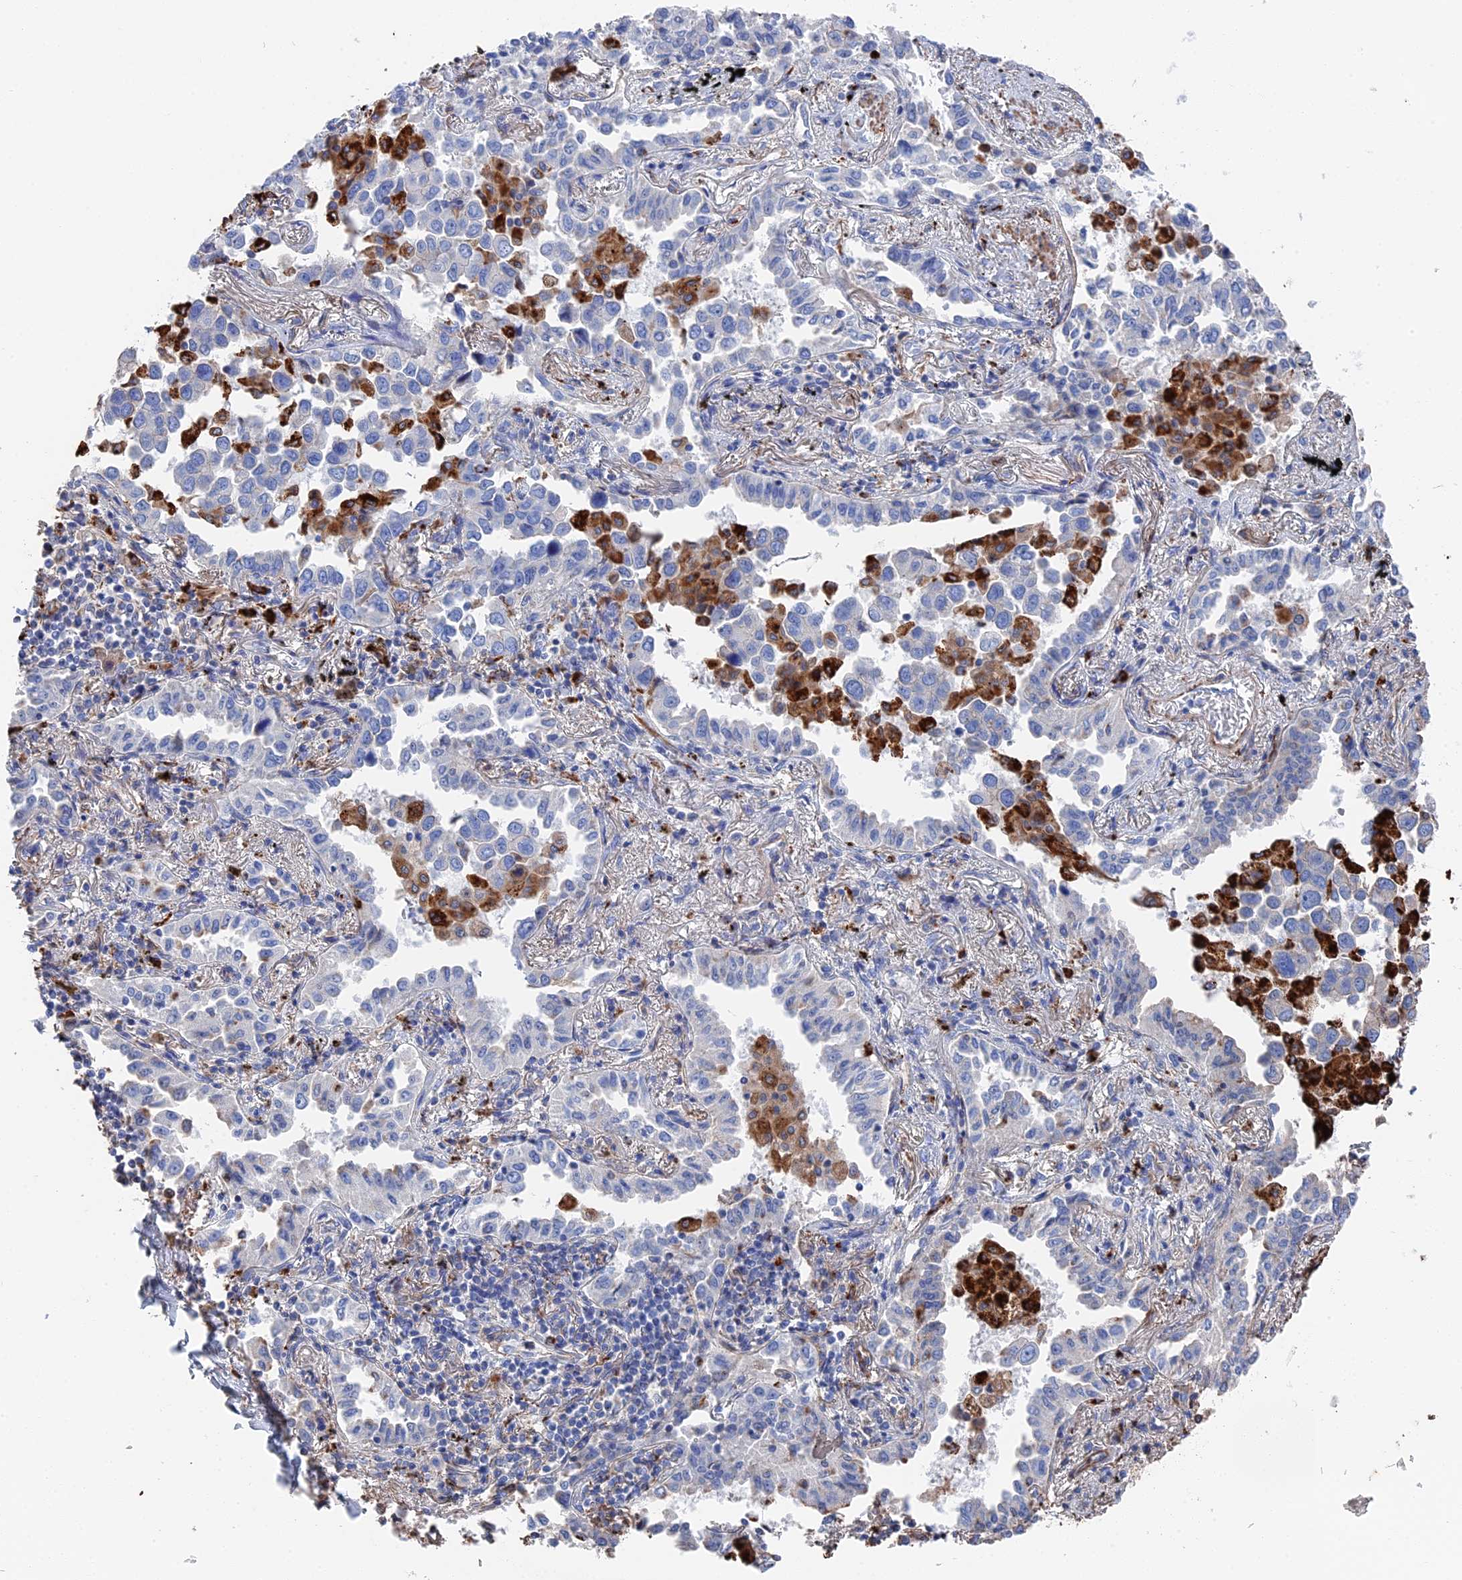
{"staining": {"intensity": "negative", "quantity": "none", "location": "none"}, "tissue": "lung cancer", "cell_type": "Tumor cells", "image_type": "cancer", "snomed": [{"axis": "morphology", "description": "Adenocarcinoma, NOS"}, {"axis": "topography", "description": "Lung"}], "caption": "Image shows no significant protein expression in tumor cells of lung cancer.", "gene": "STRA6", "patient": {"sex": "male", "age": 67}}